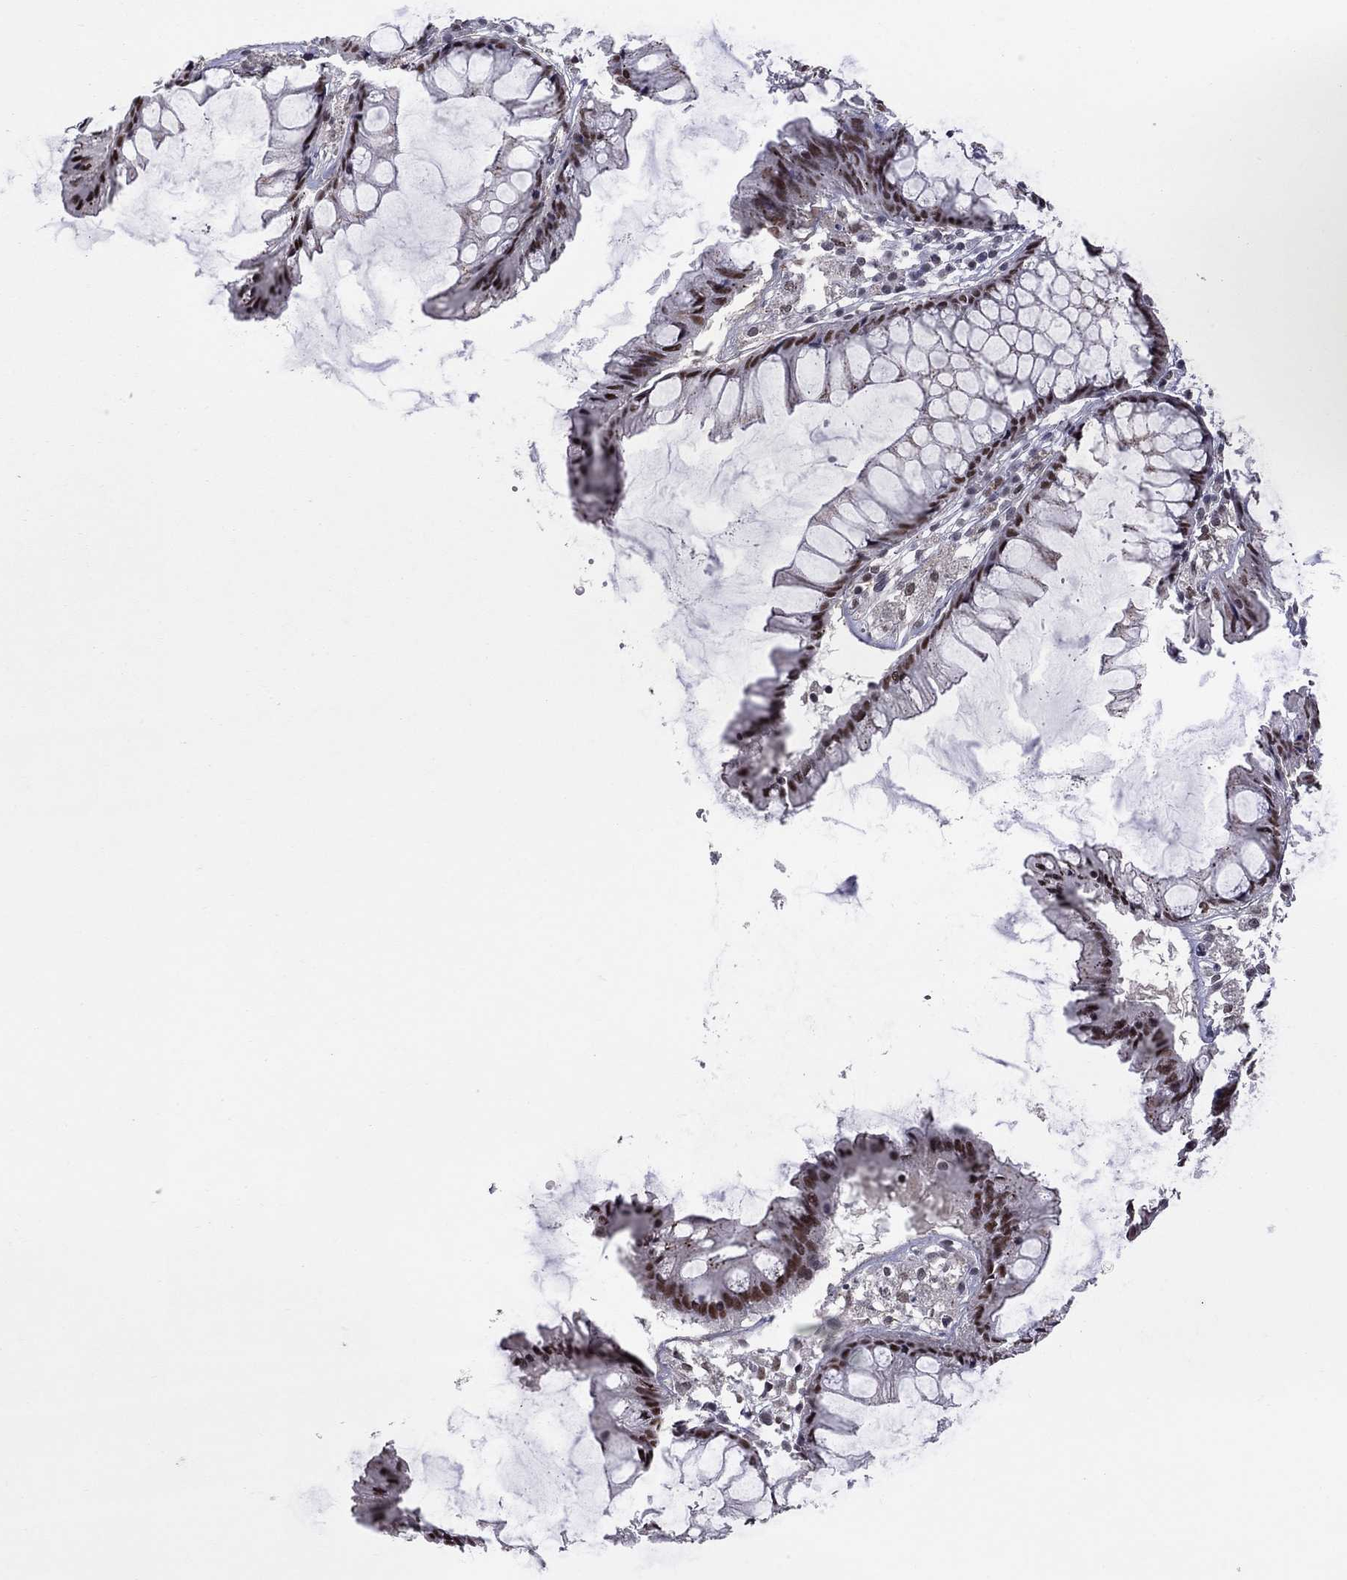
{"staining": {"intensity": "negative", "quantity": "none", "location": "none"}, "tissue": "colon", "cell_type": "Endothelial cells", "image_type": "normal", "snomed": [{"axis": "morphology", "description": "Normal tissue, NOS"}, {"axis": "morphology", "description": "Adenocarcinoma, NOS"}, {"axis": "topography", "description": "Colon"}], "caption": "The micrograph displays no significant positivity in endothelial cells of colon.", "gene": "TAF9", "patient": {"sex": "male", "age": 65}}